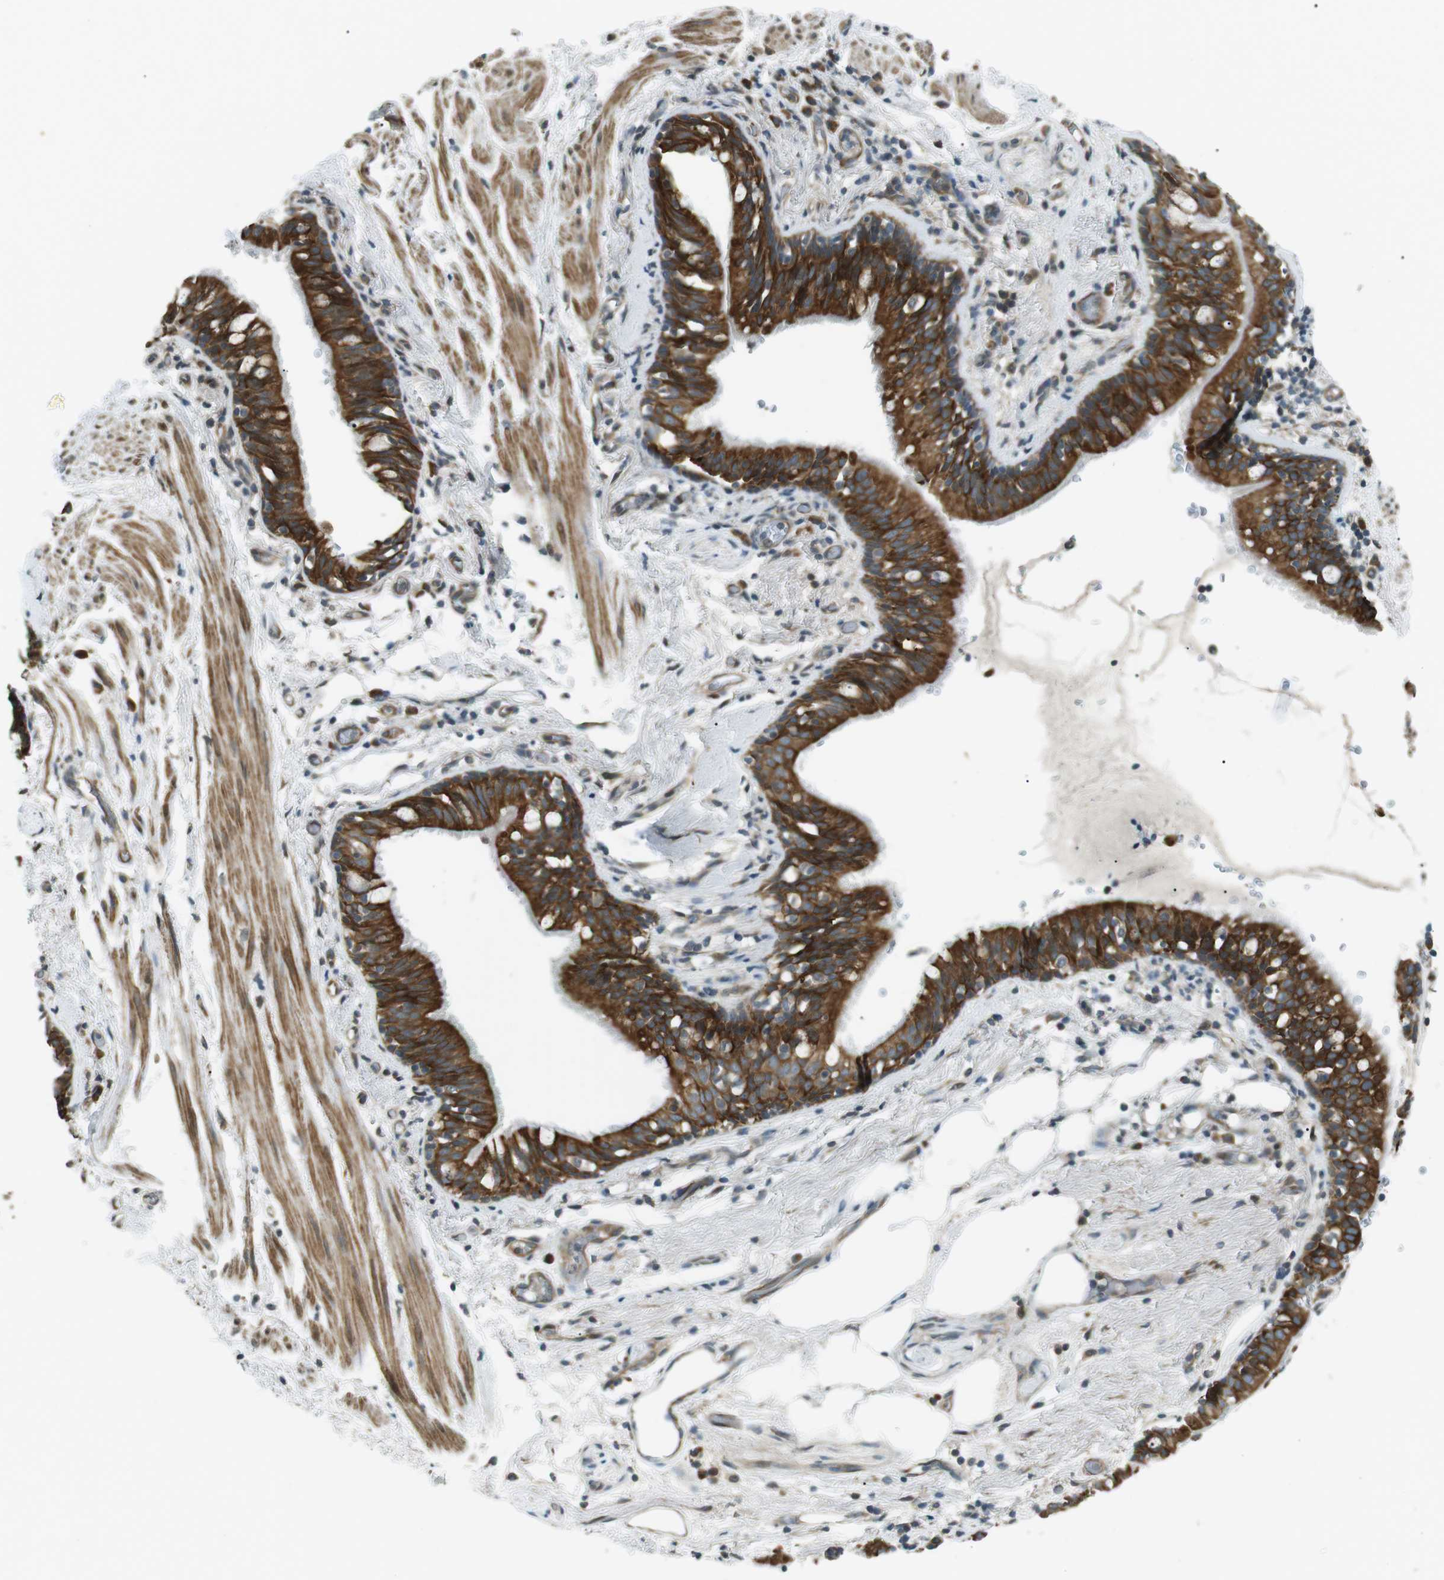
{"staining": {"intensity": "strong", "quantity": ">75%", "location": "cytoplasmic/membranous"}, "tissue": "bronchus", "cell_type": "Respiratory epithelial cells", "image_type": "normal", "snomed": [{"axis": "morphology", "description": "Normal tissue, NOS"}, {"axis": "morphology", "description": "Inflammation, NOS"}, {"axis": "topography", "description": "Cartilage tissue"}, {"axis": "topography", "description": "Bronchus"}], "caption": "Human bronchus stained with a brown dye exhibits strong cytoplasmic/membranous positive positivity in approximately >75% of respiratory epithelial cells.", "gene": "TMEM74", "patient": {"sex": "male", "age": 77}}